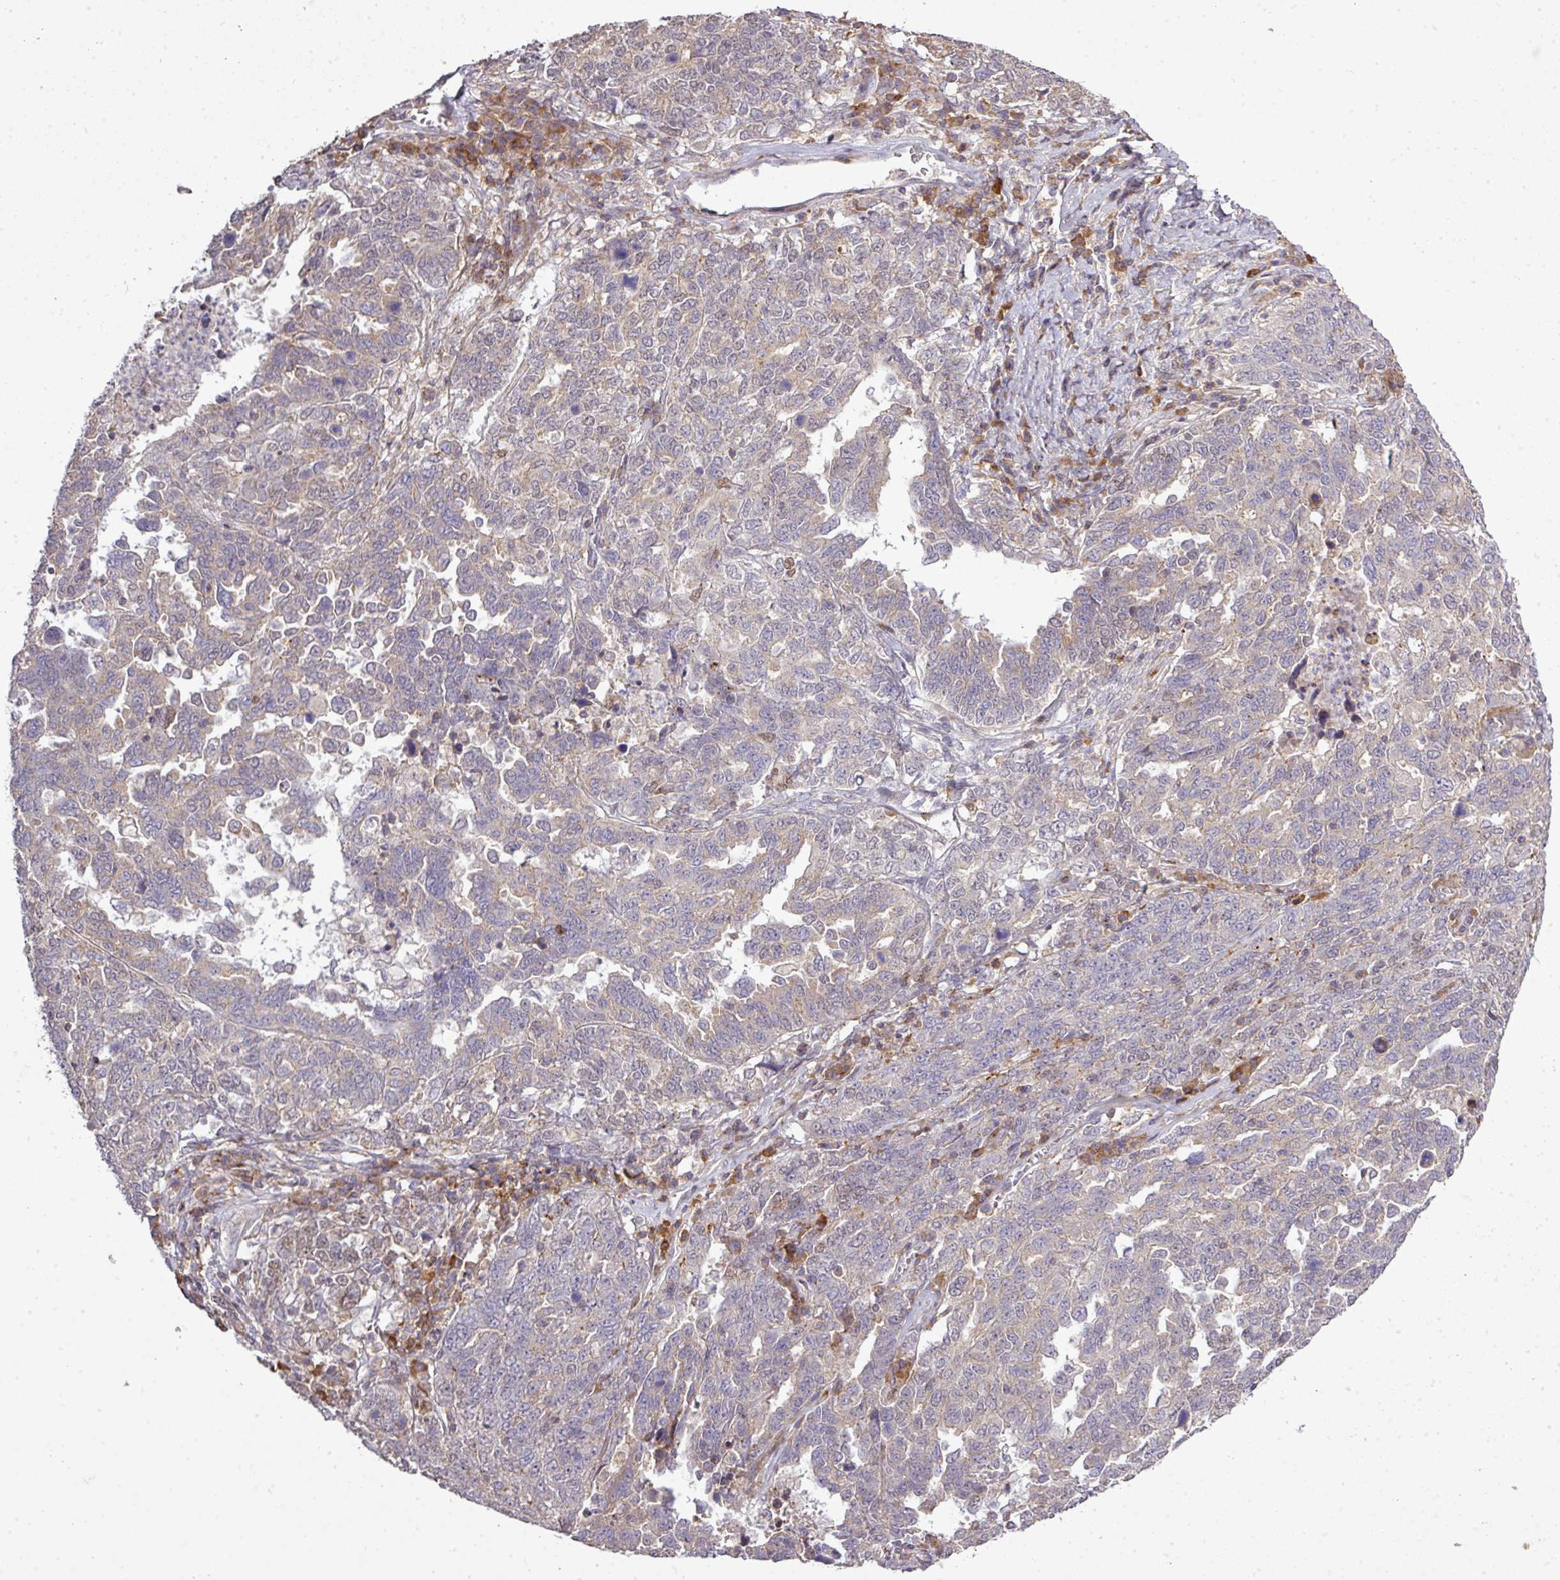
{"staining": {"intensity": "weak", "quantity": "<25%", "location": "cytoplasmic/membranous"}, "tissue": "ovarian cancer", "cell_type": "Tumor cells", "image_type": "cancer", "snomed": [{"axis": "morphology", "description": "Carcinoma, endometroid"}, {"axis": "topography", "description": "Ovary"}], "caption": "This is an immunohistochemistry (IHC) image of human ovarian endometroid carcinoma. There is no expression in tumor cells.", "gene": "TPRA1", "patient": {"sex": "female", "age": 62}}